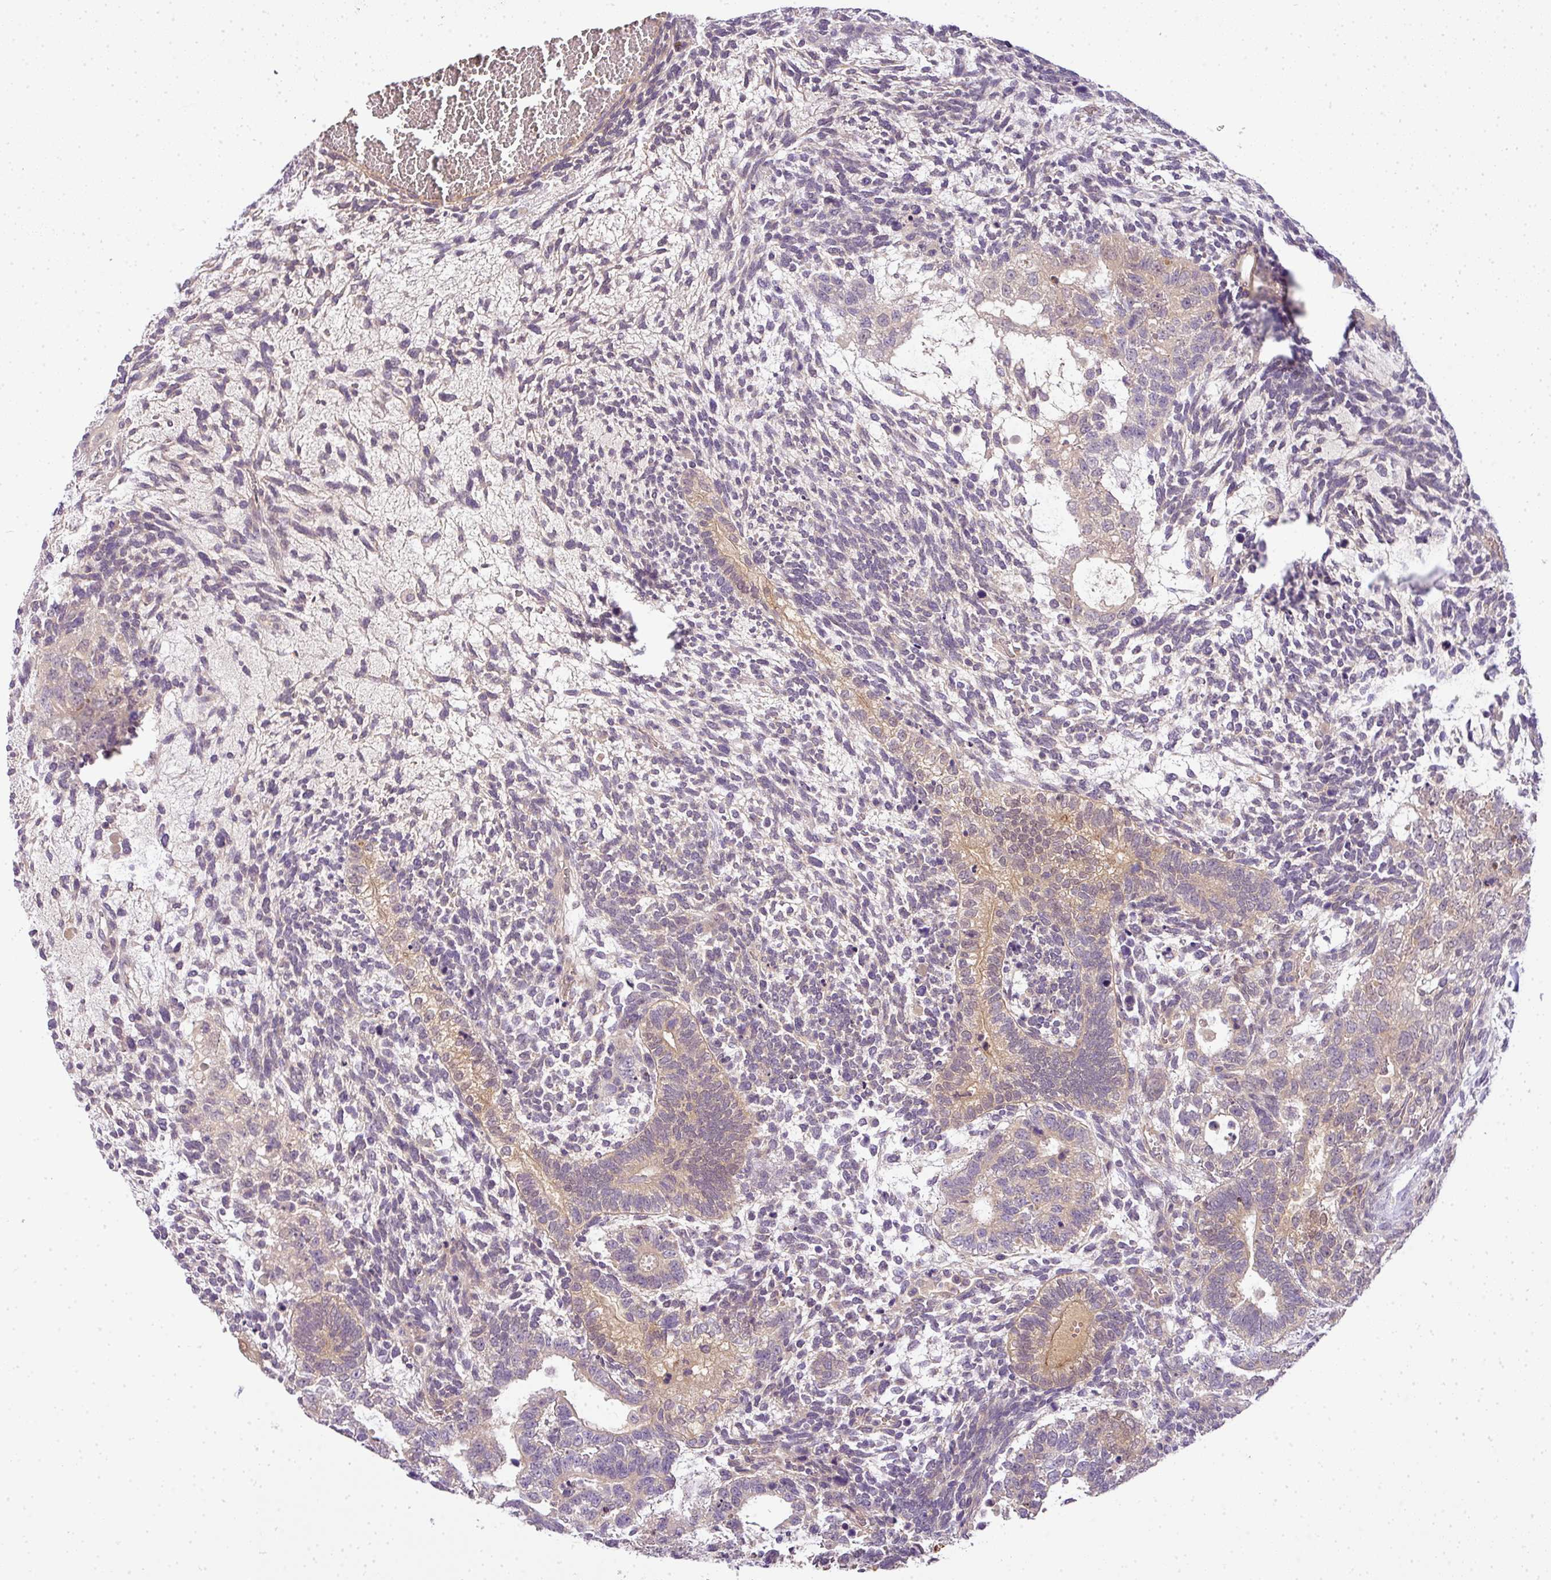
{"staining": {"intensity": "weak", "quantity": "<25%", "location": "cytoplasmic/membranous"}, "tissue": "testis cancer", "cell_type": "Tumor cells", "image_type": "cancer", "snomed": [{"axis": "morphology", "description": "Carcinoma, Embryonal, NOS"}, {"axis": "topography", "description": "Testis"}], "caption": "The micrograph reveals no staining of tumor cells in testis cancer (embryonal carcinoma).", "gene": "ADH5", "patient": {"sex": "male", "age": 23}}